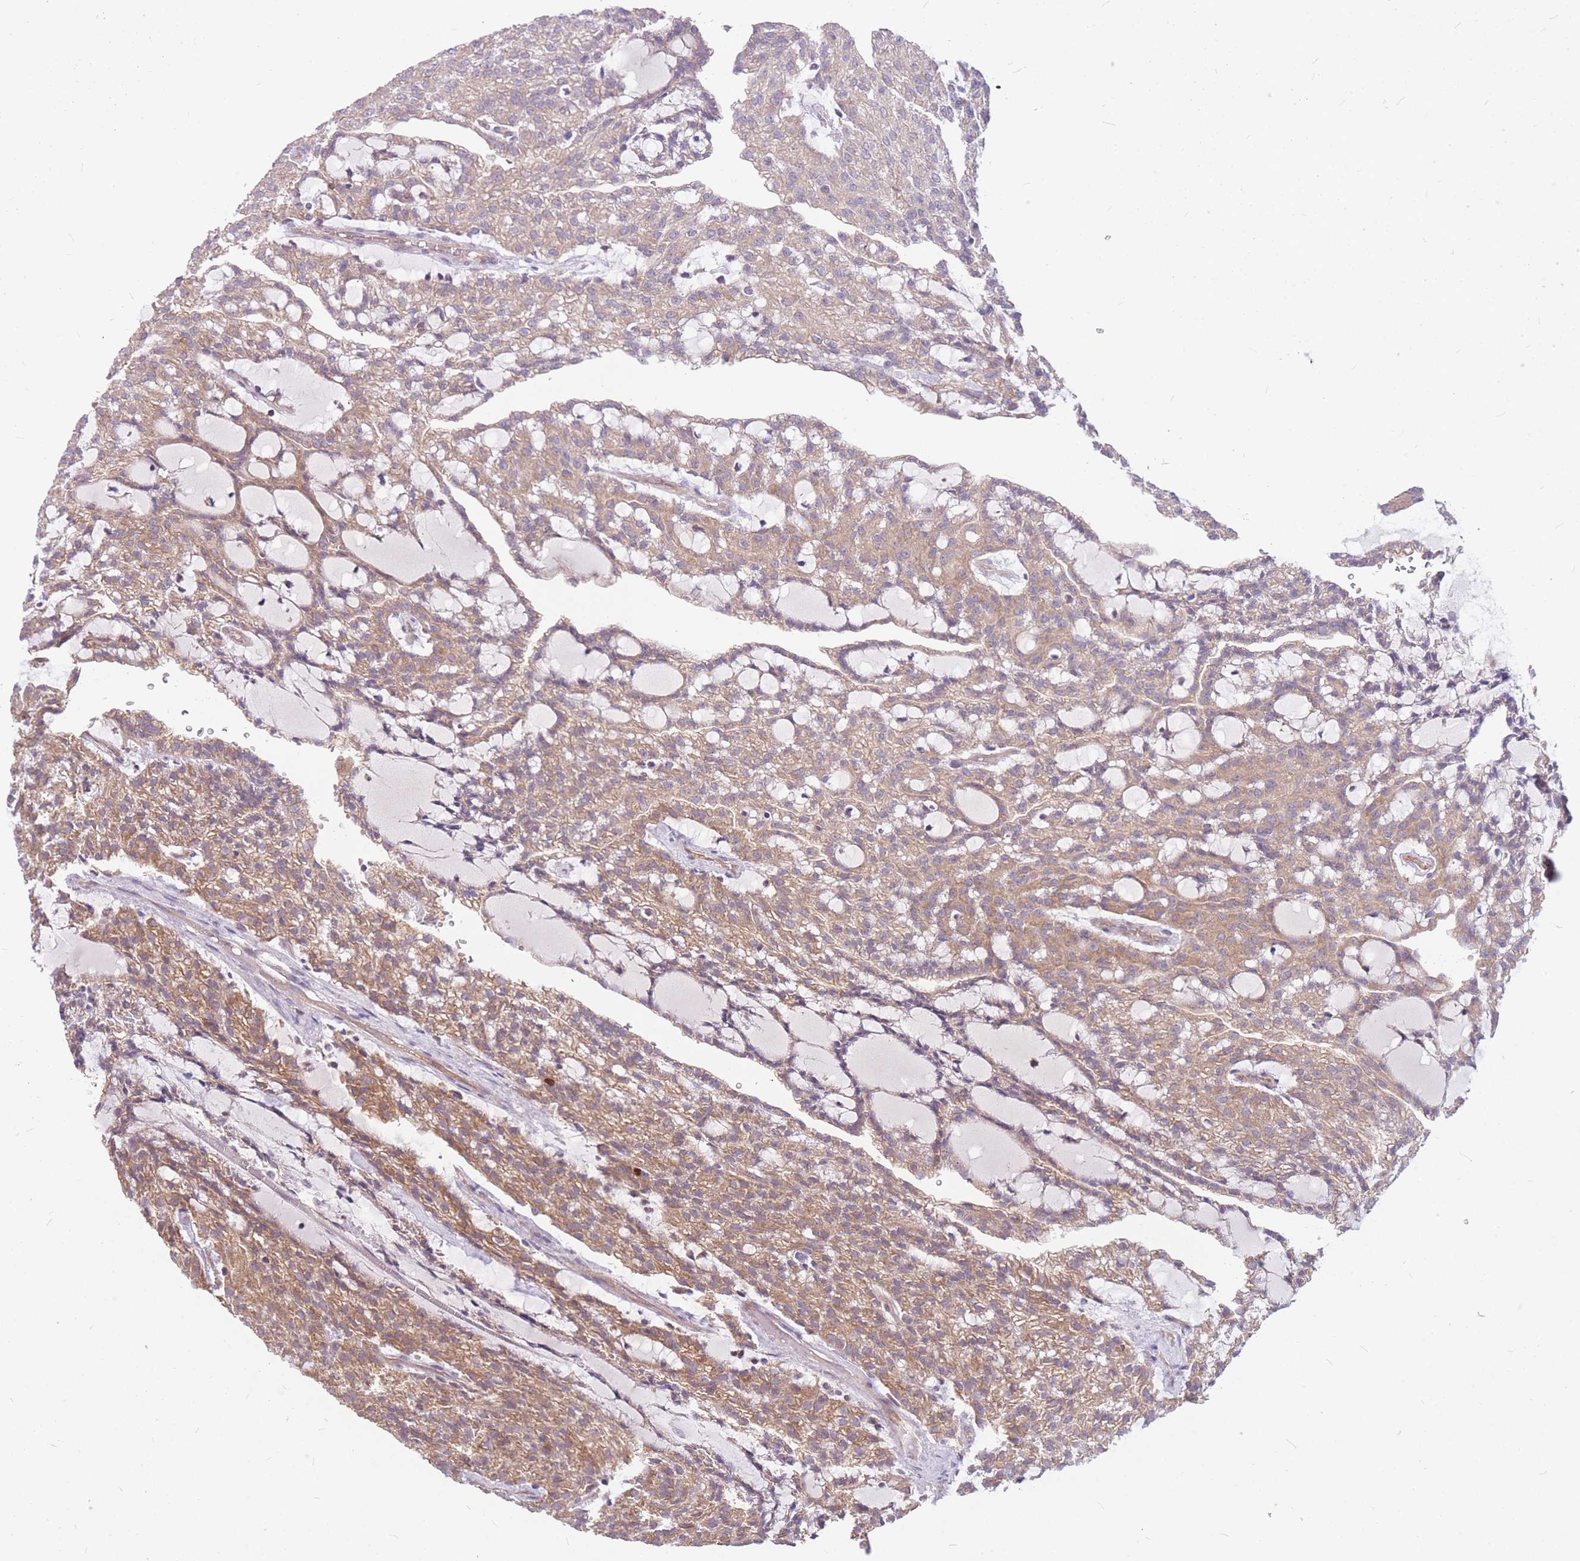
{"staining": {"intensity": "moderate", "quantity": ">75%", "location": "cytoplasmic/membranous"}, "tissue": "renal cancer", "cell_type": "Tumor cells", "image_type": "cancer", "snomed": [{"axis": "morphology", "description": "Adenocarcinoma, NOS"}, {"axis": "topography", "description": "Kidney"}], "caption": "Approximately >75% of tumor cells in human renal cancer reveal moderate cytoplasmic/membranous protein expression as visualized by brown immunohistochemical staining.", "gene": "GMNN", "patient": {"sex": "male", "age": 63}}